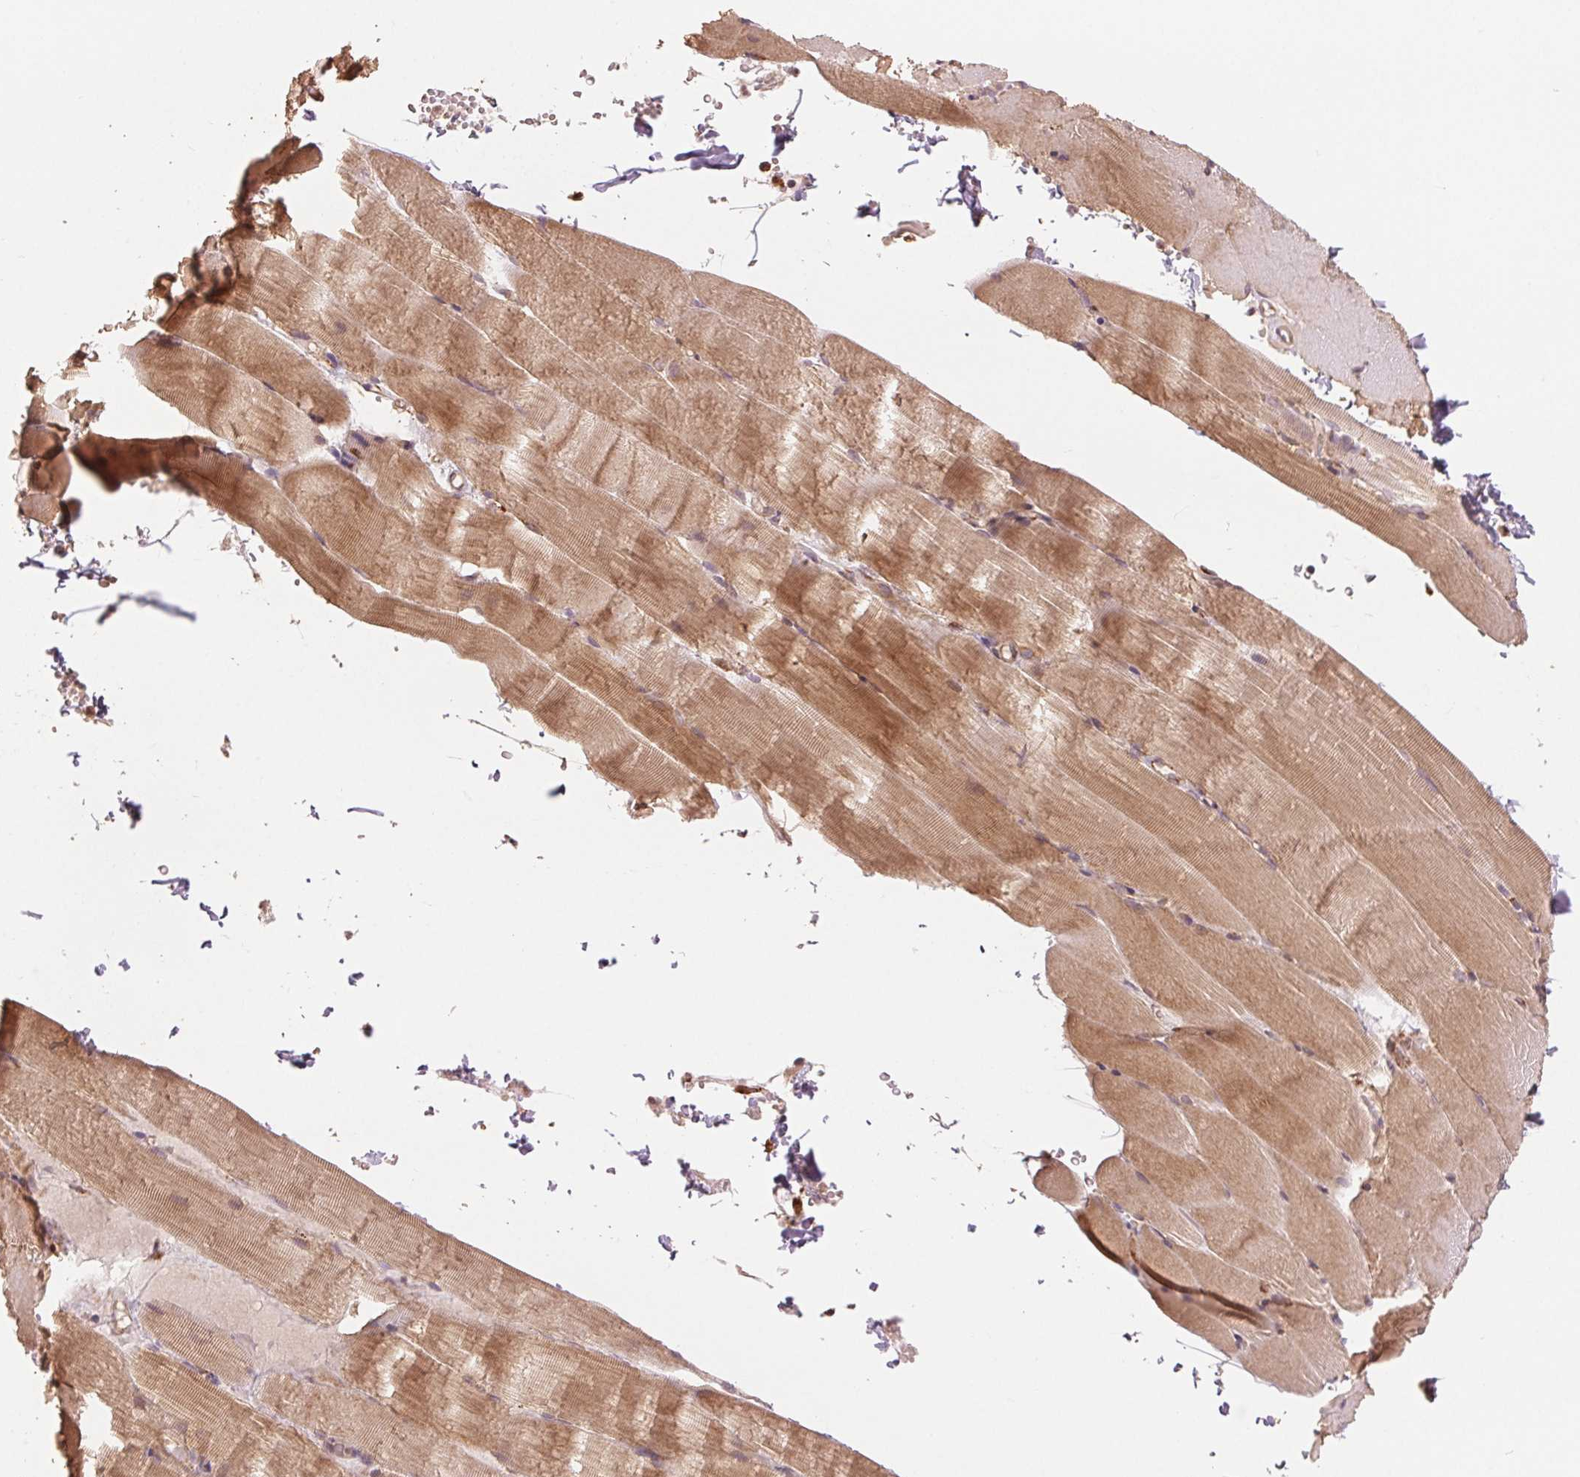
{"staining": {"intensity": "moderate", "quantity": ">75%", "location": "cytoplasmic/membranous"}, "tissue": "skeletal muscle", "cell_type": "Myocytes", "image_type": "normal", "snomed": [{"axis": "morphology", "description": "Normal tissue, NOS"}, {"axis": "topography", "description": "Skeletal muscle"}], "caption": "Skeletal muscle stained with a brown dye reveals moderate cytoplasmic/membranous positive positivity in about >75% of myocytes.", "gene": "SLC20A1", "patient": {"sex": "female", "age": 37}}